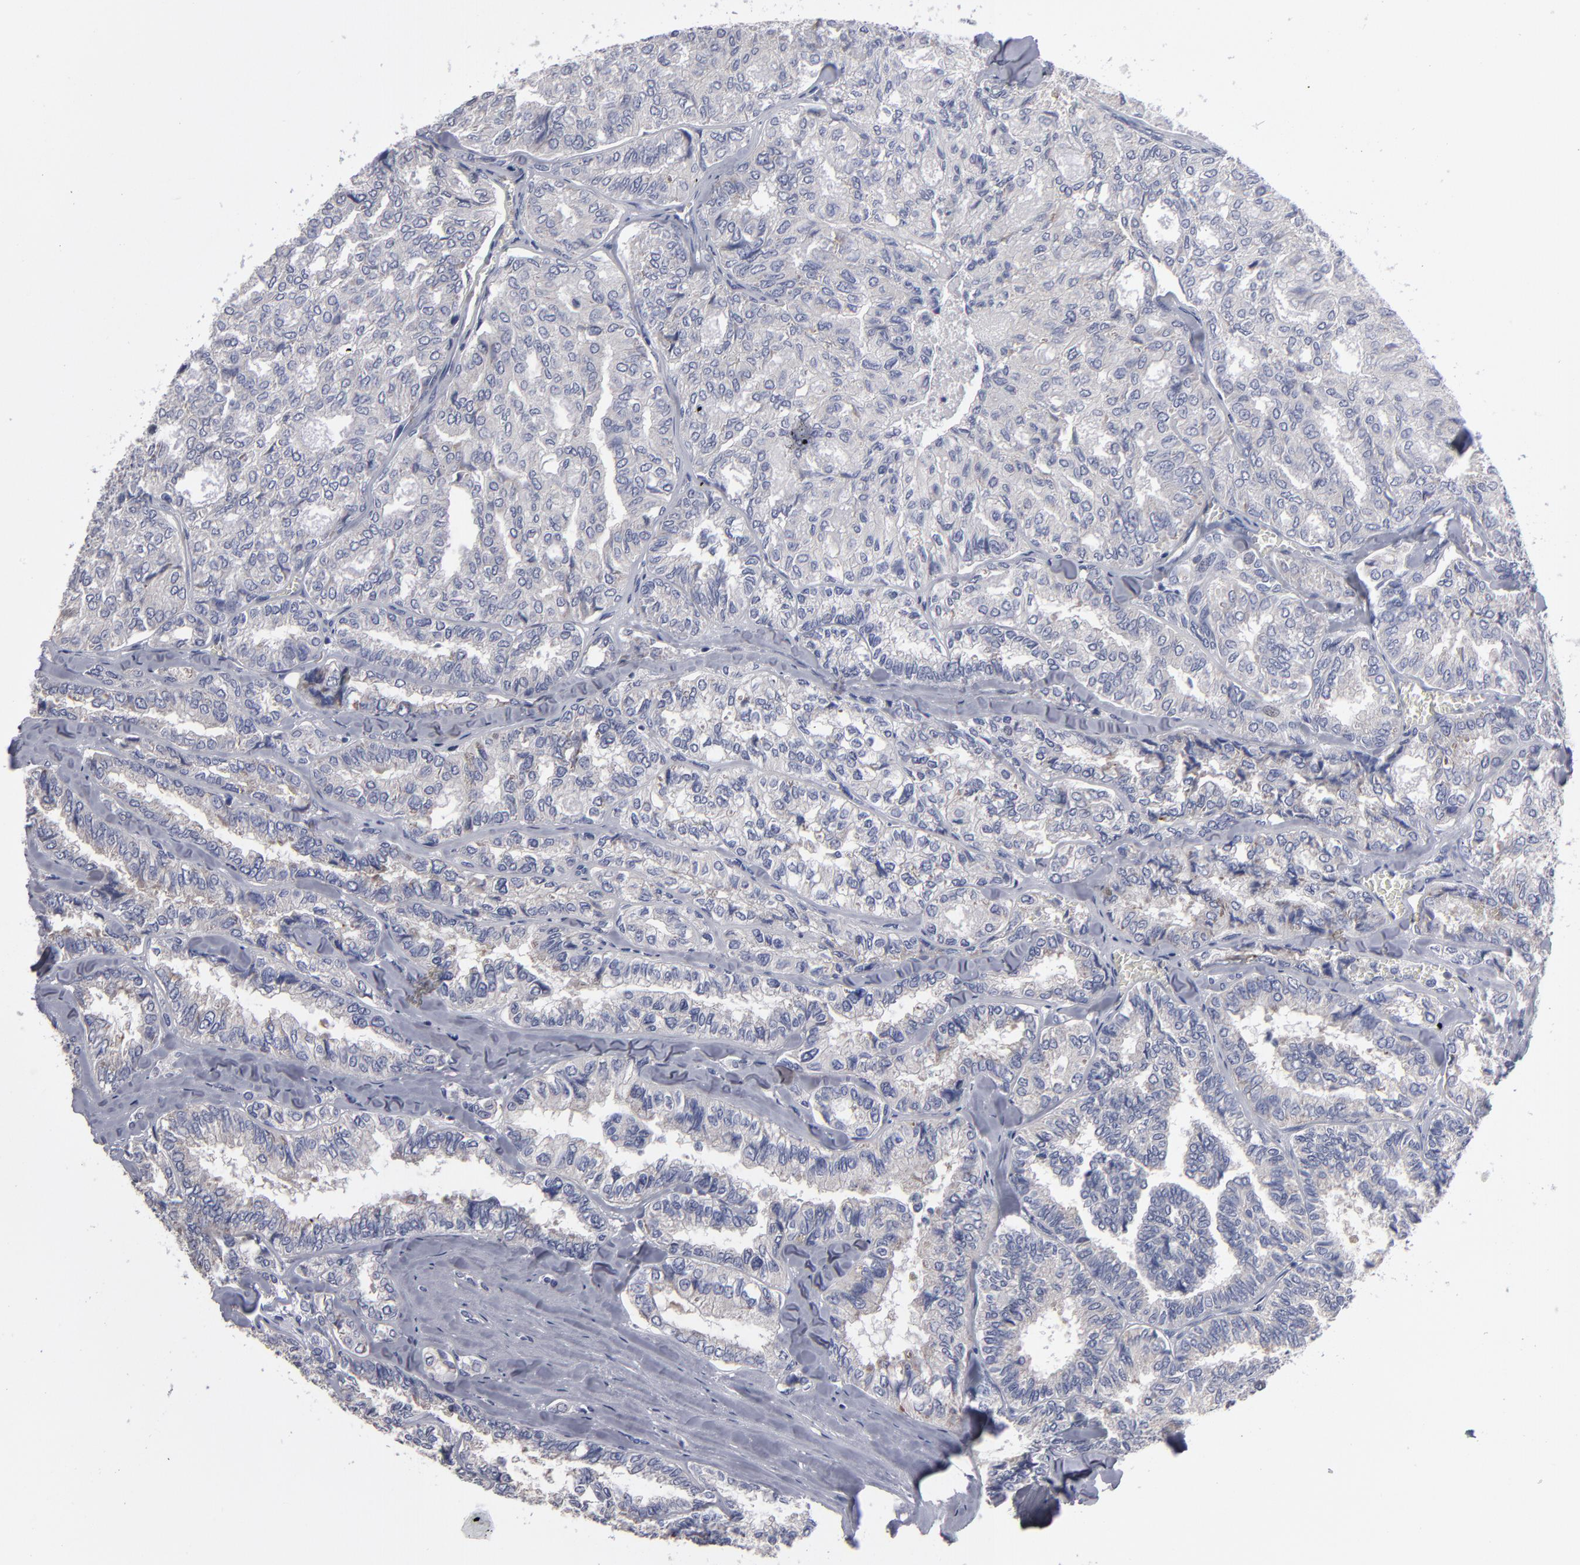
{"staining": {"intensity": "weak", "quantity": ">75%", "location": "cytoplasmic/membranous"}, "tissue": "thyroid cancer", "cell_type": "Tumor cells", "image_type": "cancer", "snomed": [{"axis": "morphology", "description": "Papillary adenocarcinoma, NOS"}, {"axis": "topography", "description": "Thyroid gland"}], "caption": "A photomicrograph of thyroid cancer stained for a protein demonstrates weak cytoplasmic/membranous brown staining in tumor cells. (Stains: DAB in brown, nuclei in blue, Microscopy: brightfield microscopy at high magnification).", "gene": "CCDC80", "patient": {"sex": "female", "age": 35}}